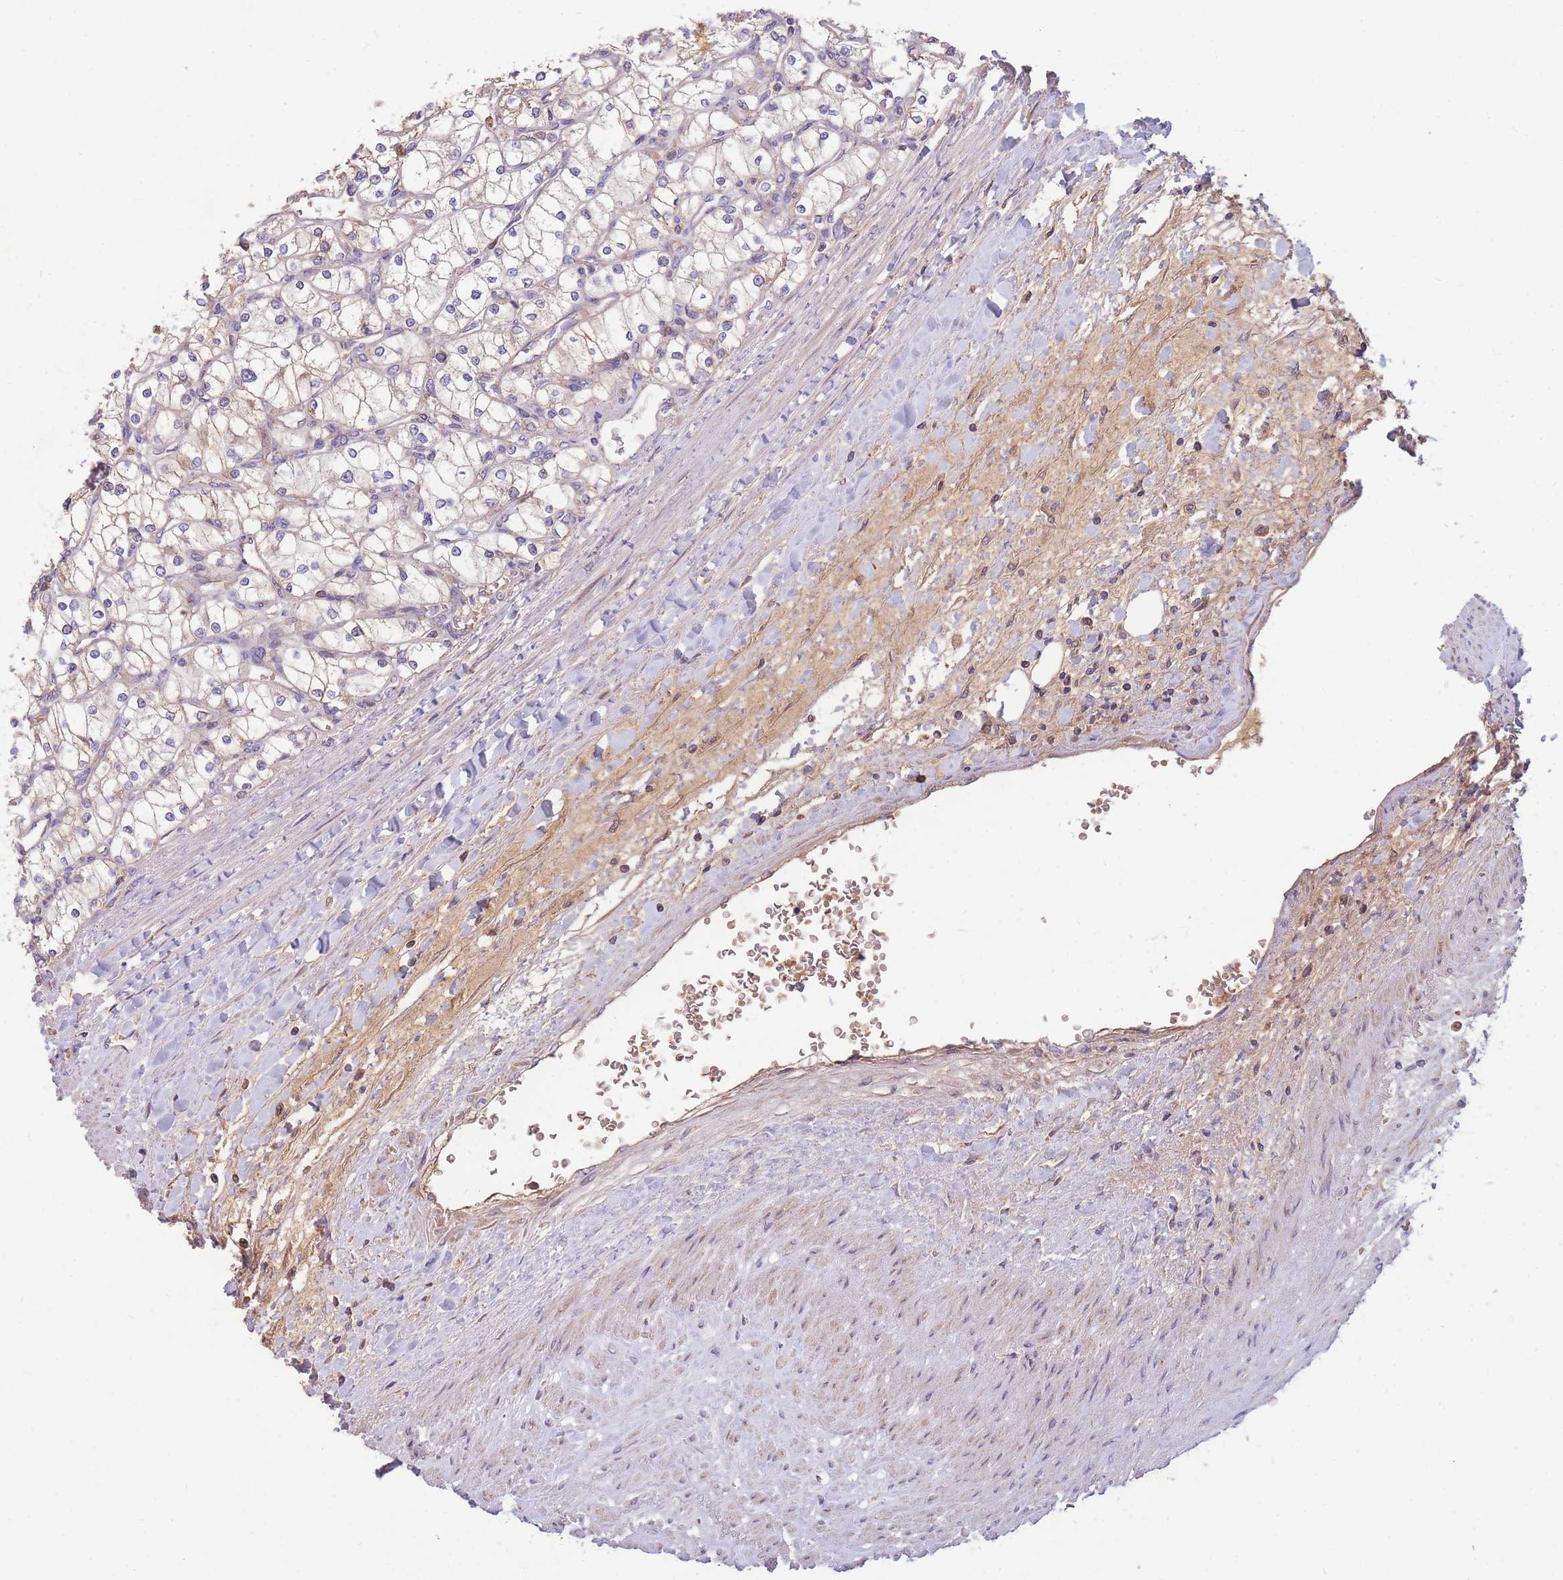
{"staining": {"intensity": "weak", "quantity": "<25%", "location": "cytoplasmic/membranous"}, "tissue": "renal cancer", "cell_type": "Tumor cells", "image_type": "cancer", "snomed": [{"axis": "morphology", "description": "Adenocarcinoma, NOS"}, {"axis": "topography", "description": "Kidney"}], "caption": "There is no significant expression in tumor cells of adenocarcinoma (renal).", "gene": "PTPMT1", "patient": {"sex": "male", "age": 80}}